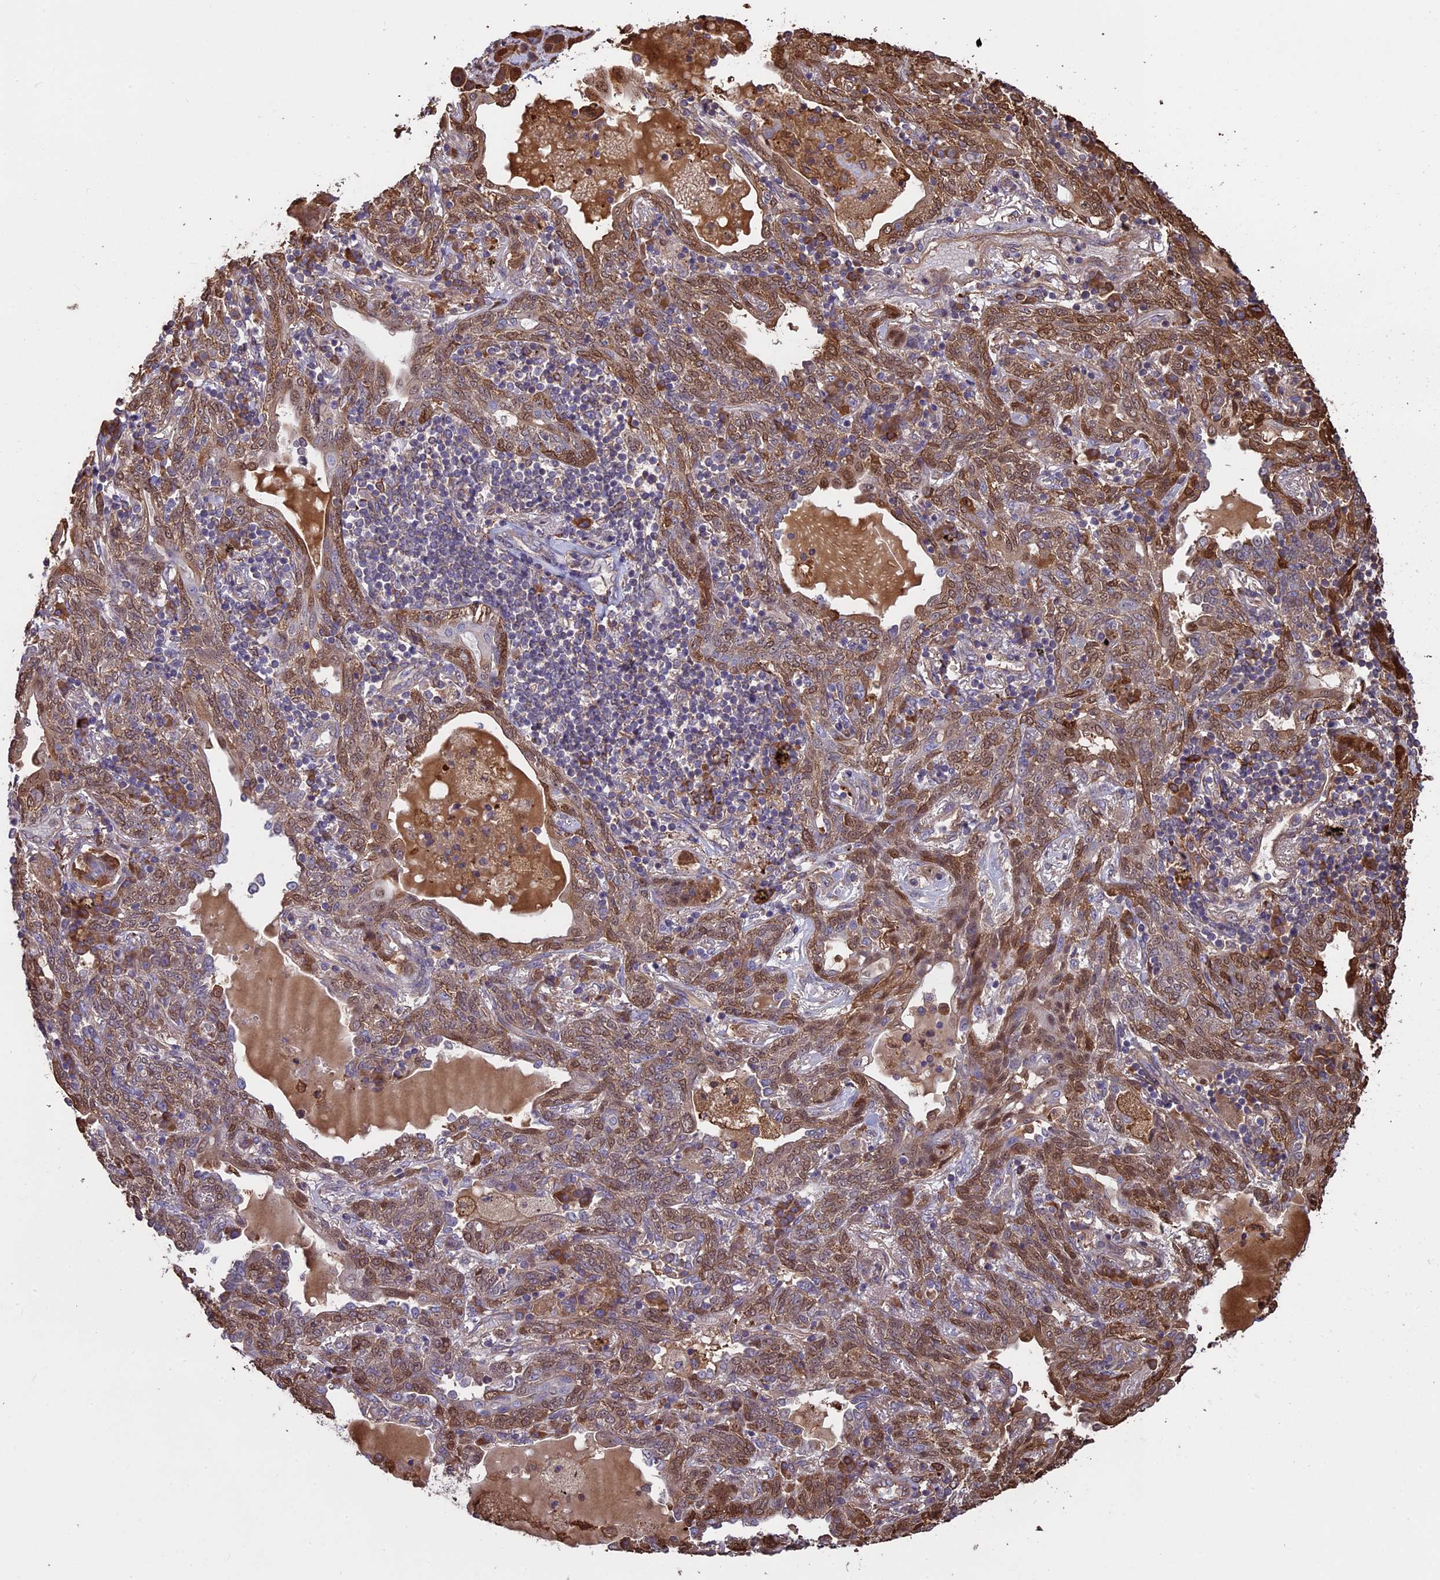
{"staining": {"intensity": "moderate", "quantity": ">75%", "location": "cytoplasmic/membranous,nuclear"}, "tissue": "lung cancer", "cell_type": "Tumor cells", "image_type": "cancer", "snomed": [{"axis": "morphology", "description": "Squamous cell carcinoma, NOS"}, {"axis": "topography", "description": "Lung"}], "caption": "Human squamous cell carcinoma (lung) stained with a protein marker demonstrates moderate staining in tumor cells.", "gene": "VWA3A", "patient": {"sex": "female", "age": 70}}